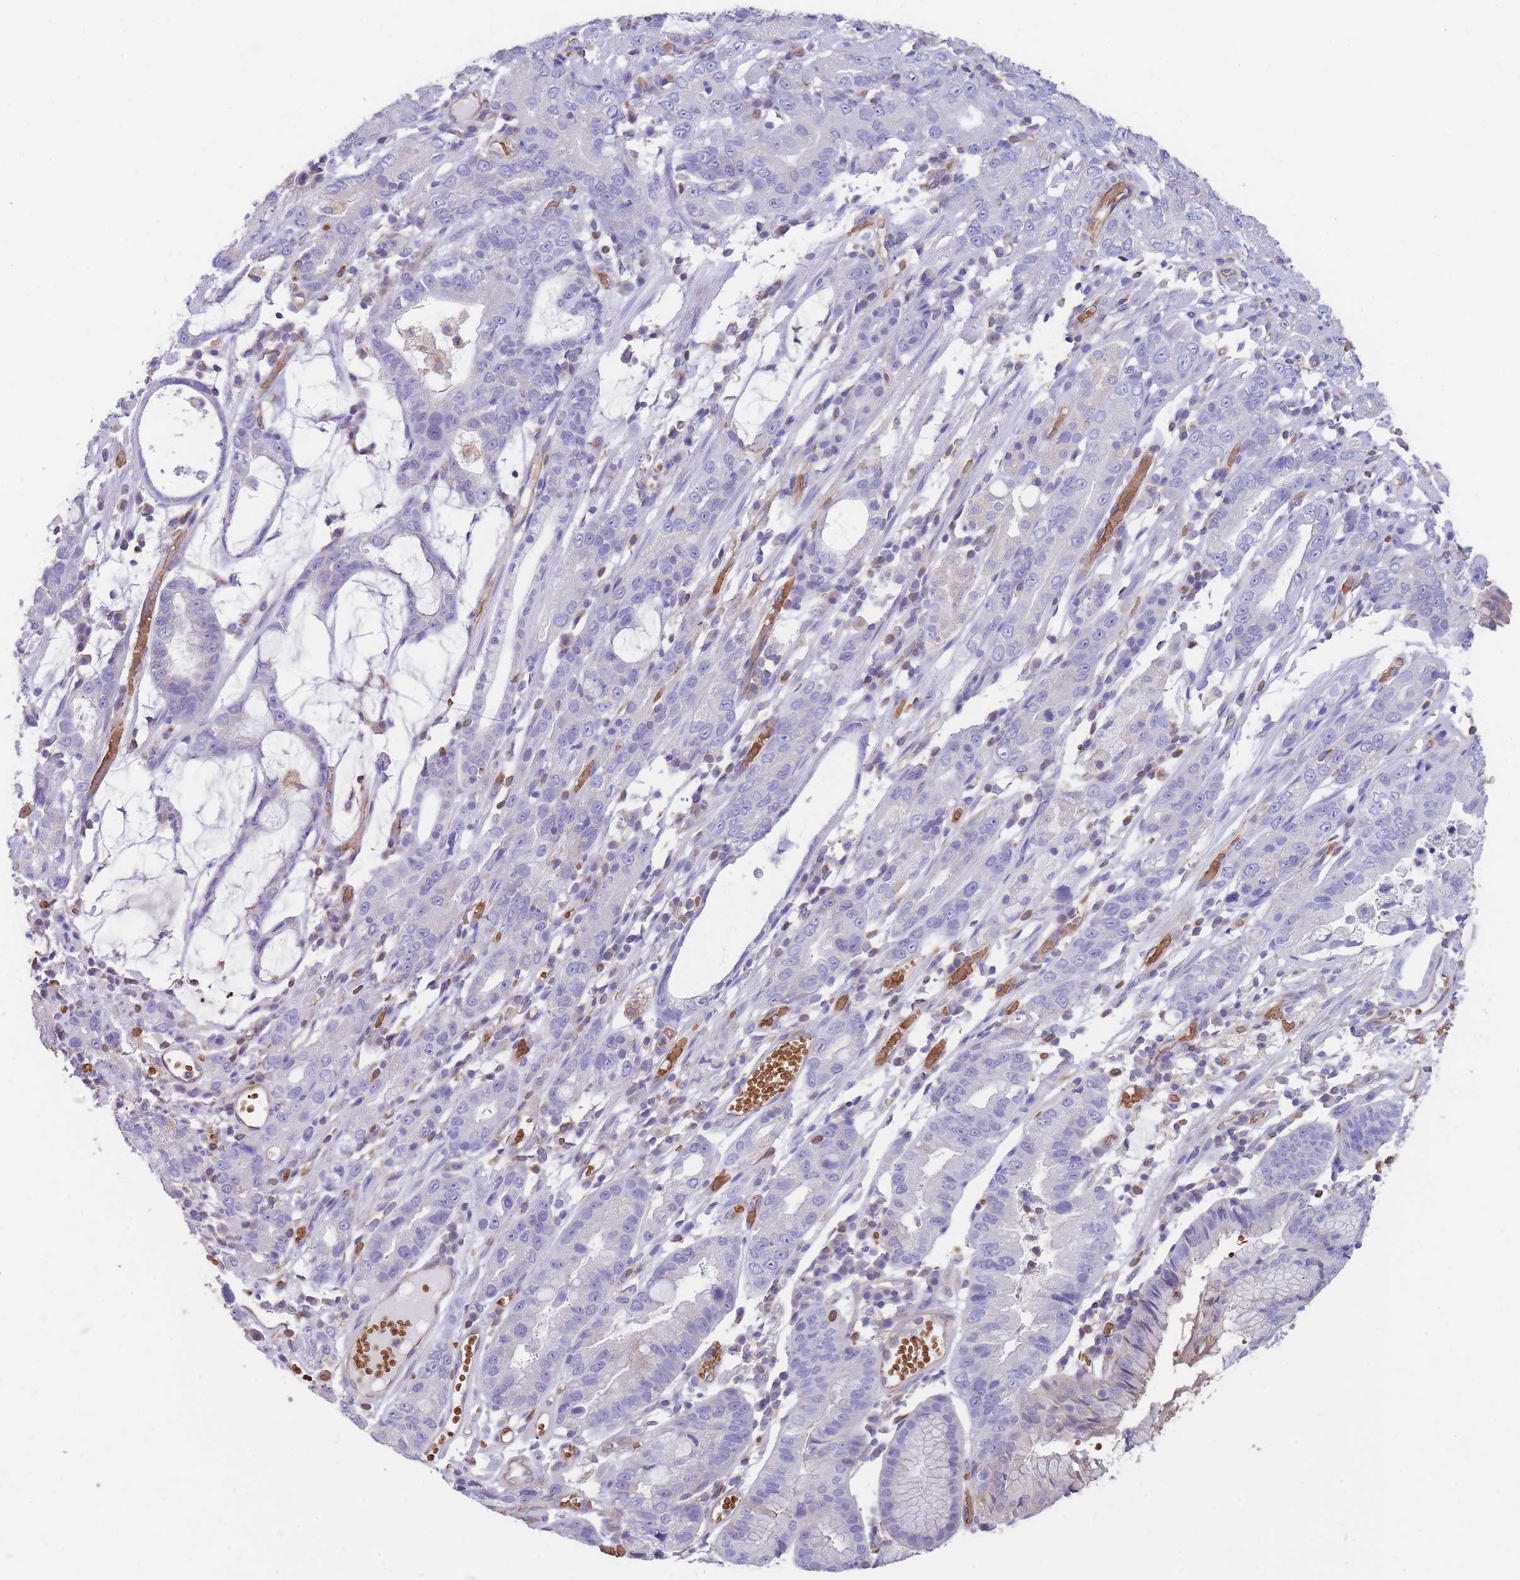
{"staining": {"intensity": "negative", "quantity": "none", "location": "none"}, "tissue": "stomach cancer", "cell_type": "Tumor cells", "image_type": "cancer", "snomed": [{"axis": "morphology", "description": "Adenocarcinoma, NOS"}, {"axis": "topography", "description": "Stomach"}], "caption": "Image shows no protein positivity in tumor cells of stomach cancer (adenocarcinoma) tissue. (DAB immunohistochemistry (IHC), high magnification).", "gene": "ANKRD53", "patient": {"sex": "male", "age": 55}}